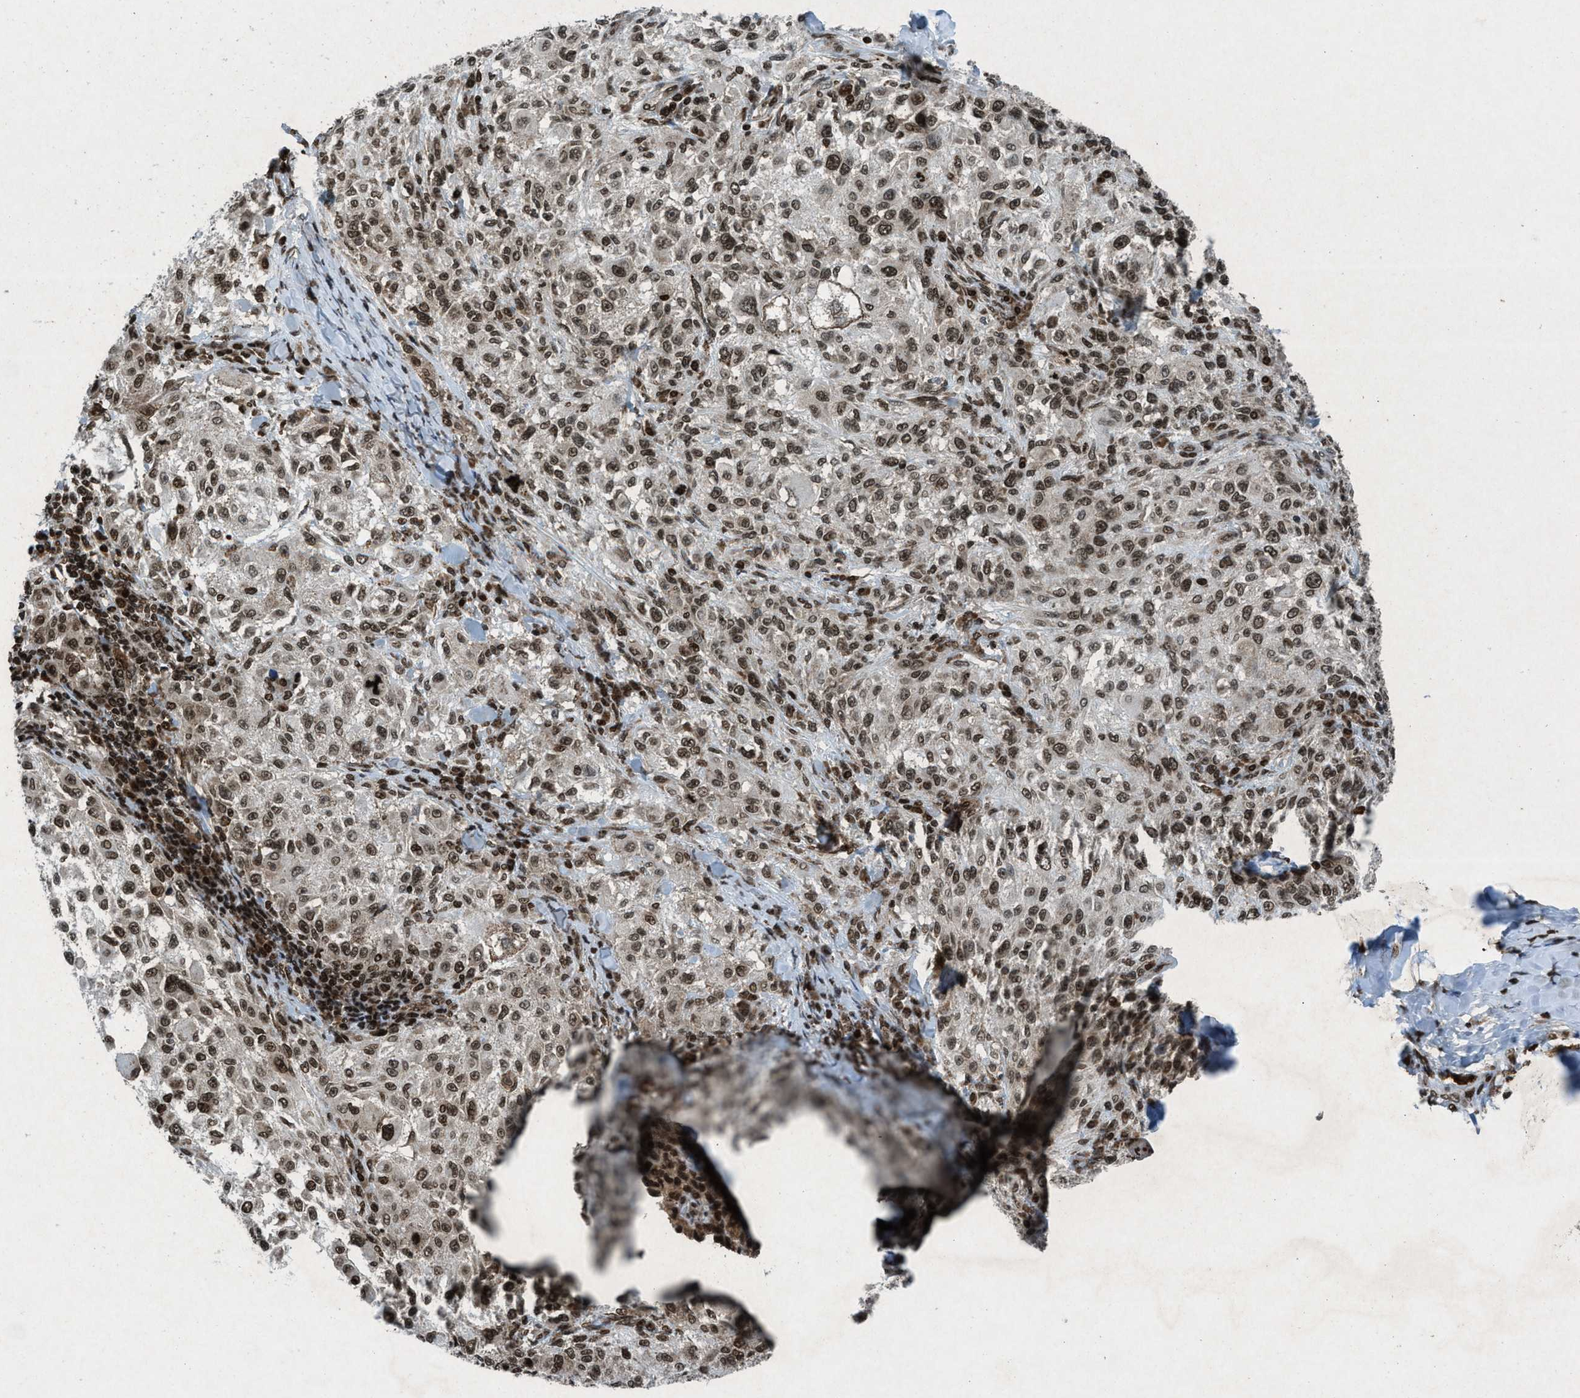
{"staining": {"intensity": "moderate", "quantity": ">75%", "location": "nuclear"}, "tissue": "melanoma", "cell_type": "Tumor cells", "image_type": "cancer", "snomed": [{"axis": "morphology", "description": "Necrosis, NOS"}, {"axis": "morphology", "description": "Malignant melanoma, NOS"}, {"axis": "topography", "description": "Skin"}], "caption": "Moderate nuclear staining for a protein is seen in approximately >75% of tumor cells of malignant melanoma using immunohistochemistry.", "gene": "NXF1", "patient": {"sex": "female", "age": 87}}